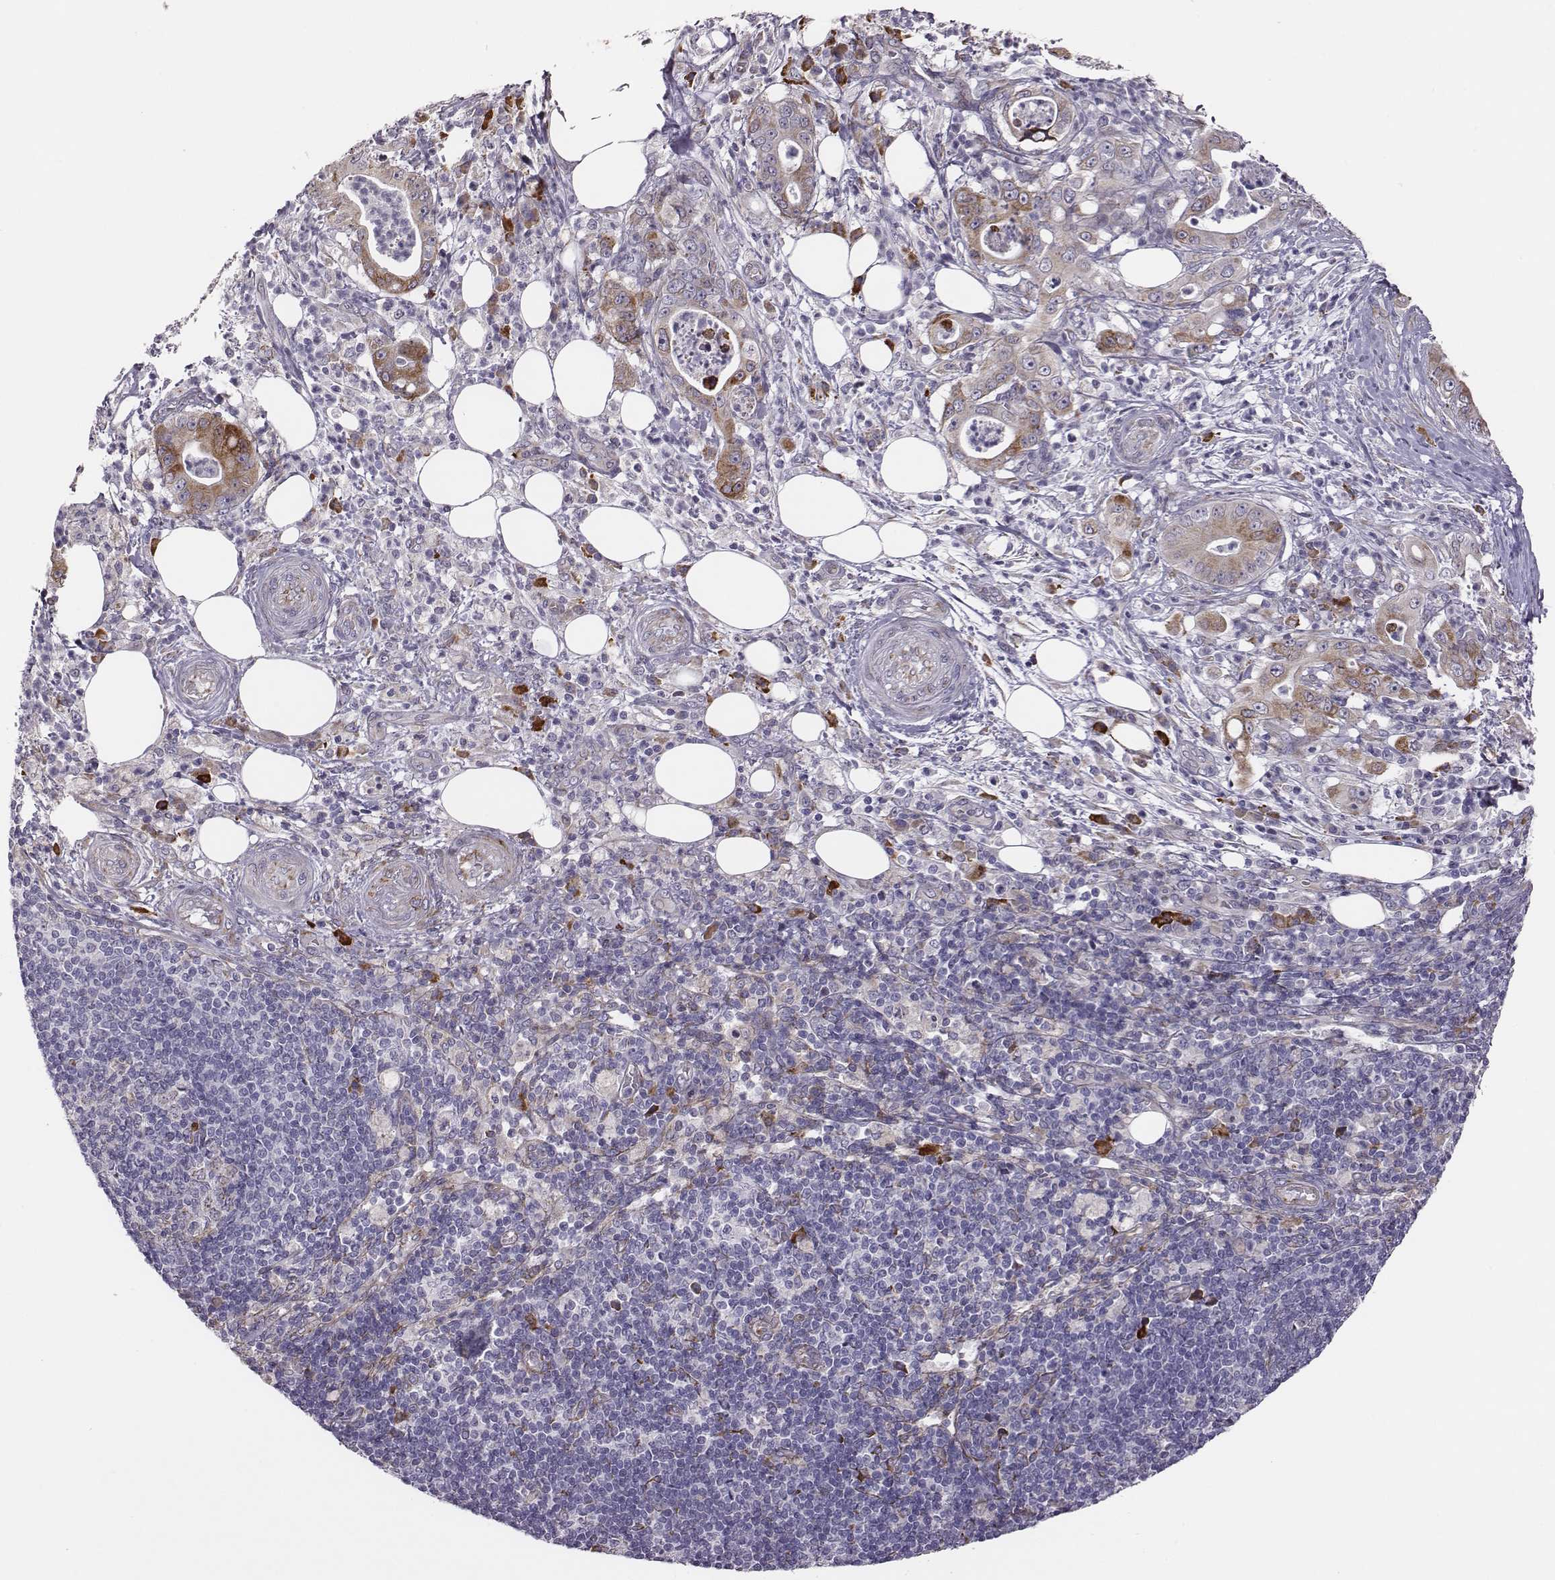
{"staining": {"intensity": "moderate", "quantity": "25%-75%", "location": "cytoplasmic/membranous"}, "tissue": "pancreatic cancer", "cell_type": "Tumor cells", "image_type": "cancer", "snomed": [{"axis": "morphology", "description": "Adenocarcinoma, NOS"}, {"axis": "topography", "description": "Pancreas"}], "caption": "Protein staining of pancreatic cancer (adenocarcinoma) tissue exhibits moderate cytoplasmic/membranous expression in approximately 25%-75% of tumor cells. (Stains: DAB in brown, nuclei in blue, Microscopy: brightfield microscopy at high magnification).", "gene": "SELENOI", "patient": {"sex": "male", "age": 71}}